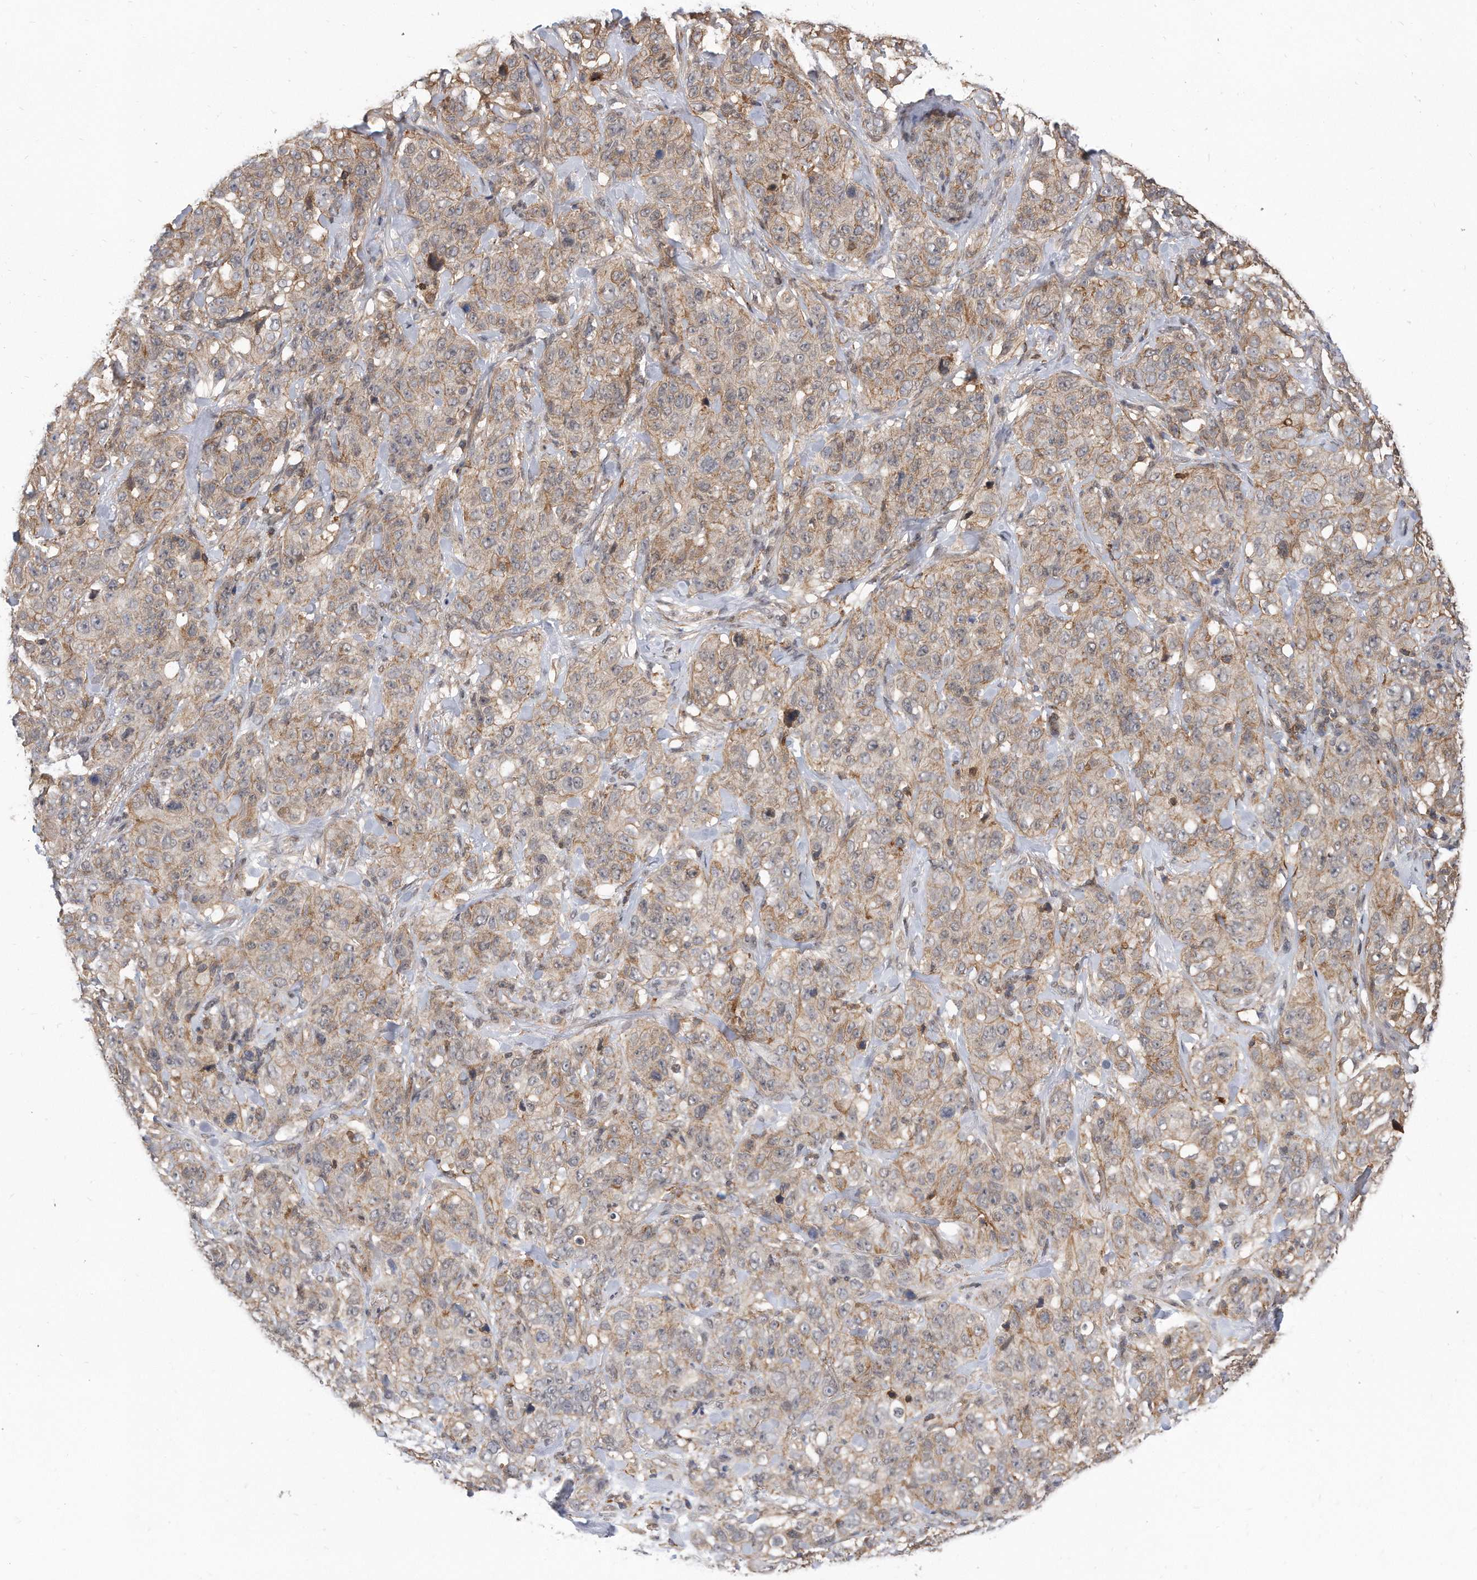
{"staining": {"intensity": "weak", "quantity": "25%-75%", "location": "cytoplasmic/membranous"}, "tissue": "stomach cancer", "cell_type": "Tumor cells", "image_type": "cancer", "snomed": [{"axis": "morphology", "description": "Adenocarcinoma, NOS"}, {"axis": "topography", "description": "Stomach"}], "caption": "Stomach cancer (adenocarcinoma) tissue shows weak cytoplasmic/membranous expression in about 25%-75% of tumor cells Using DAB (3,3'-diaminobenzidine) (brown) and hematoxylin (blue) stains, captured at high magnification using brightfield microscopy.", "gene": "TCP1", "patient": {"sex": "male", "age": 48}}